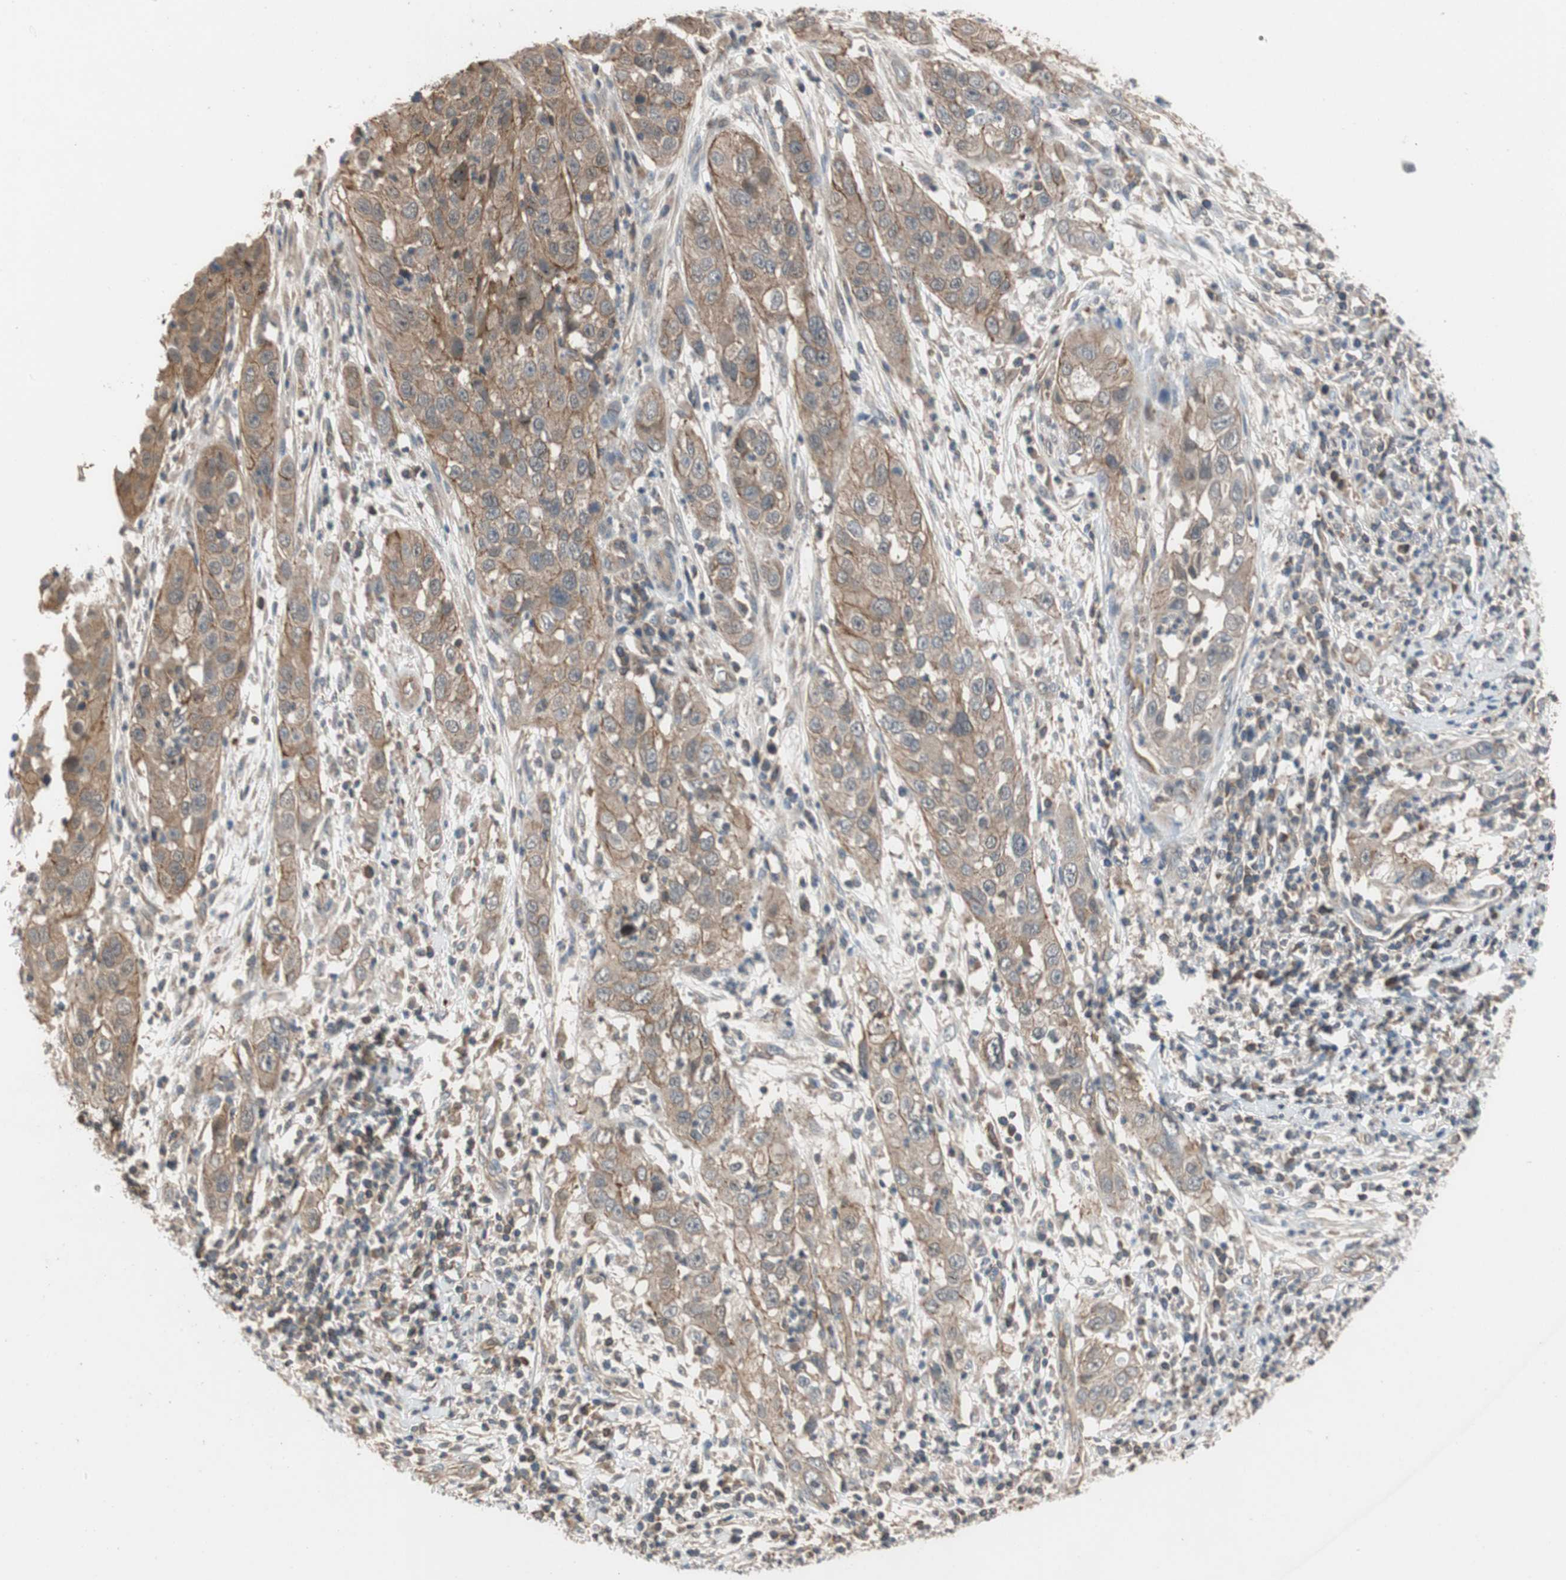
{"staining": {"intensity": "moderate", "quantity": ">75%", "location": "cytoplasmic/membranous"}, "tissue": "cervical cancer", "cell_type": "Tumor cells", "image_type": "cancer", "snomed": [{"axis": "morphology", "description": "Squamous cell carcinoma, NOS"}, {"axis": "topography", "description": "Cervix"}], "caption": "Human cervical cancer stained with a brown dye reveals moderate cytoplasmic/membranous positive positivity in about >75% of tumor cells.", "gene": "MAP4K2", "patient": {"sex": "female", "age": 32}}